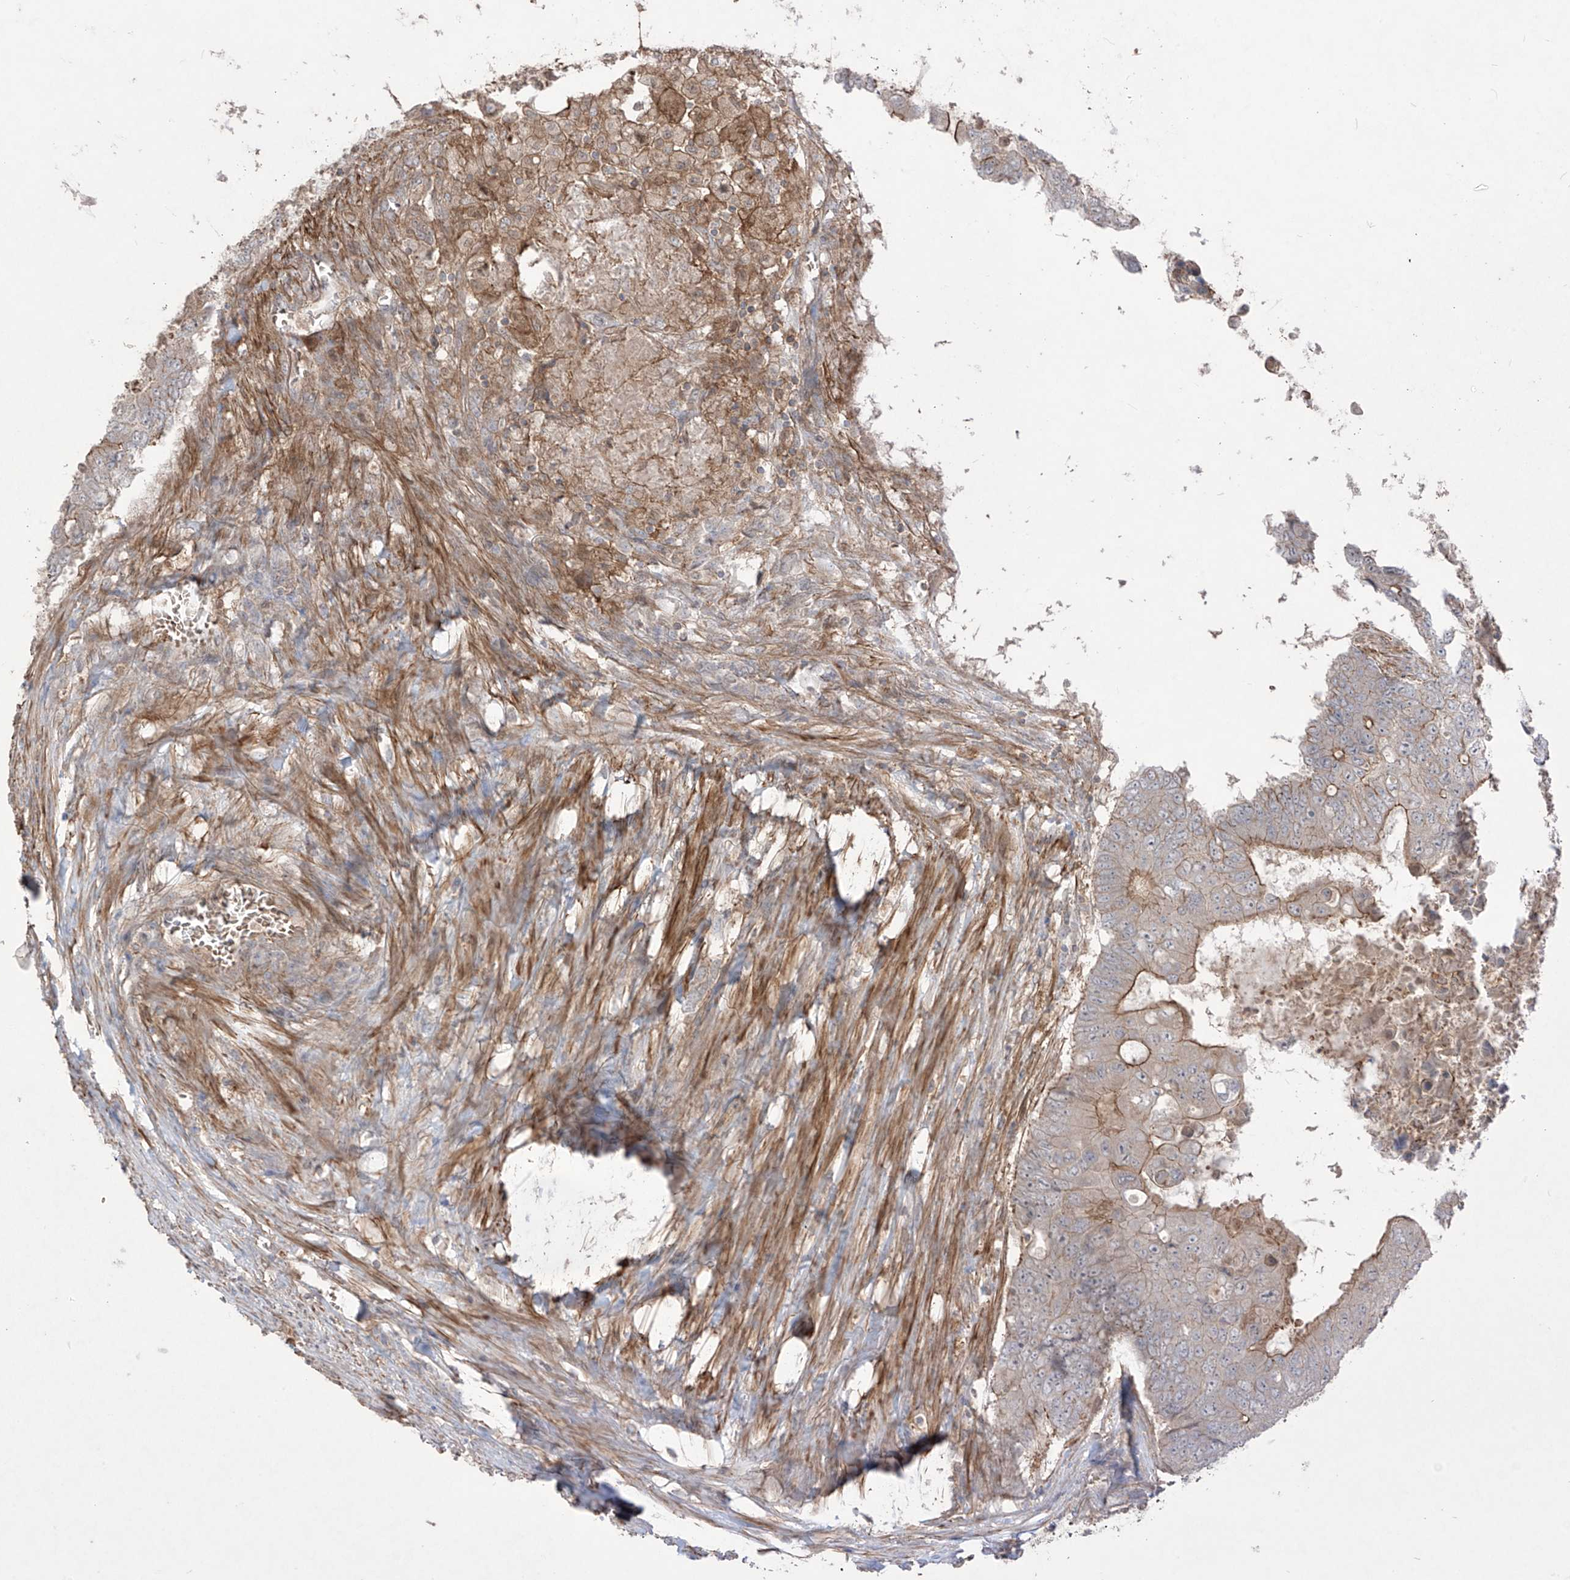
{"staining": {"intensity": "moderate", "quantity": "25%-75%", "location": "cytoplasmic/membranous"}, "tissue": "colorectal cancer", "cell_type": "Tumor cells", "image_type": "cancer", "snomed": [{"axis": "morphology", "description": "Adenocarcinoma, NOS"}, {"axis": "topography", "description": "Colon"}], "caption": "Human colorectal cancer stained with a brown dye exhibits moderate cytoplasmic/membranous positive expression in approximately 25%-75% of tumor cells.", "gene": "TRMU", "patient": {"sex": "male", "age": 87}}